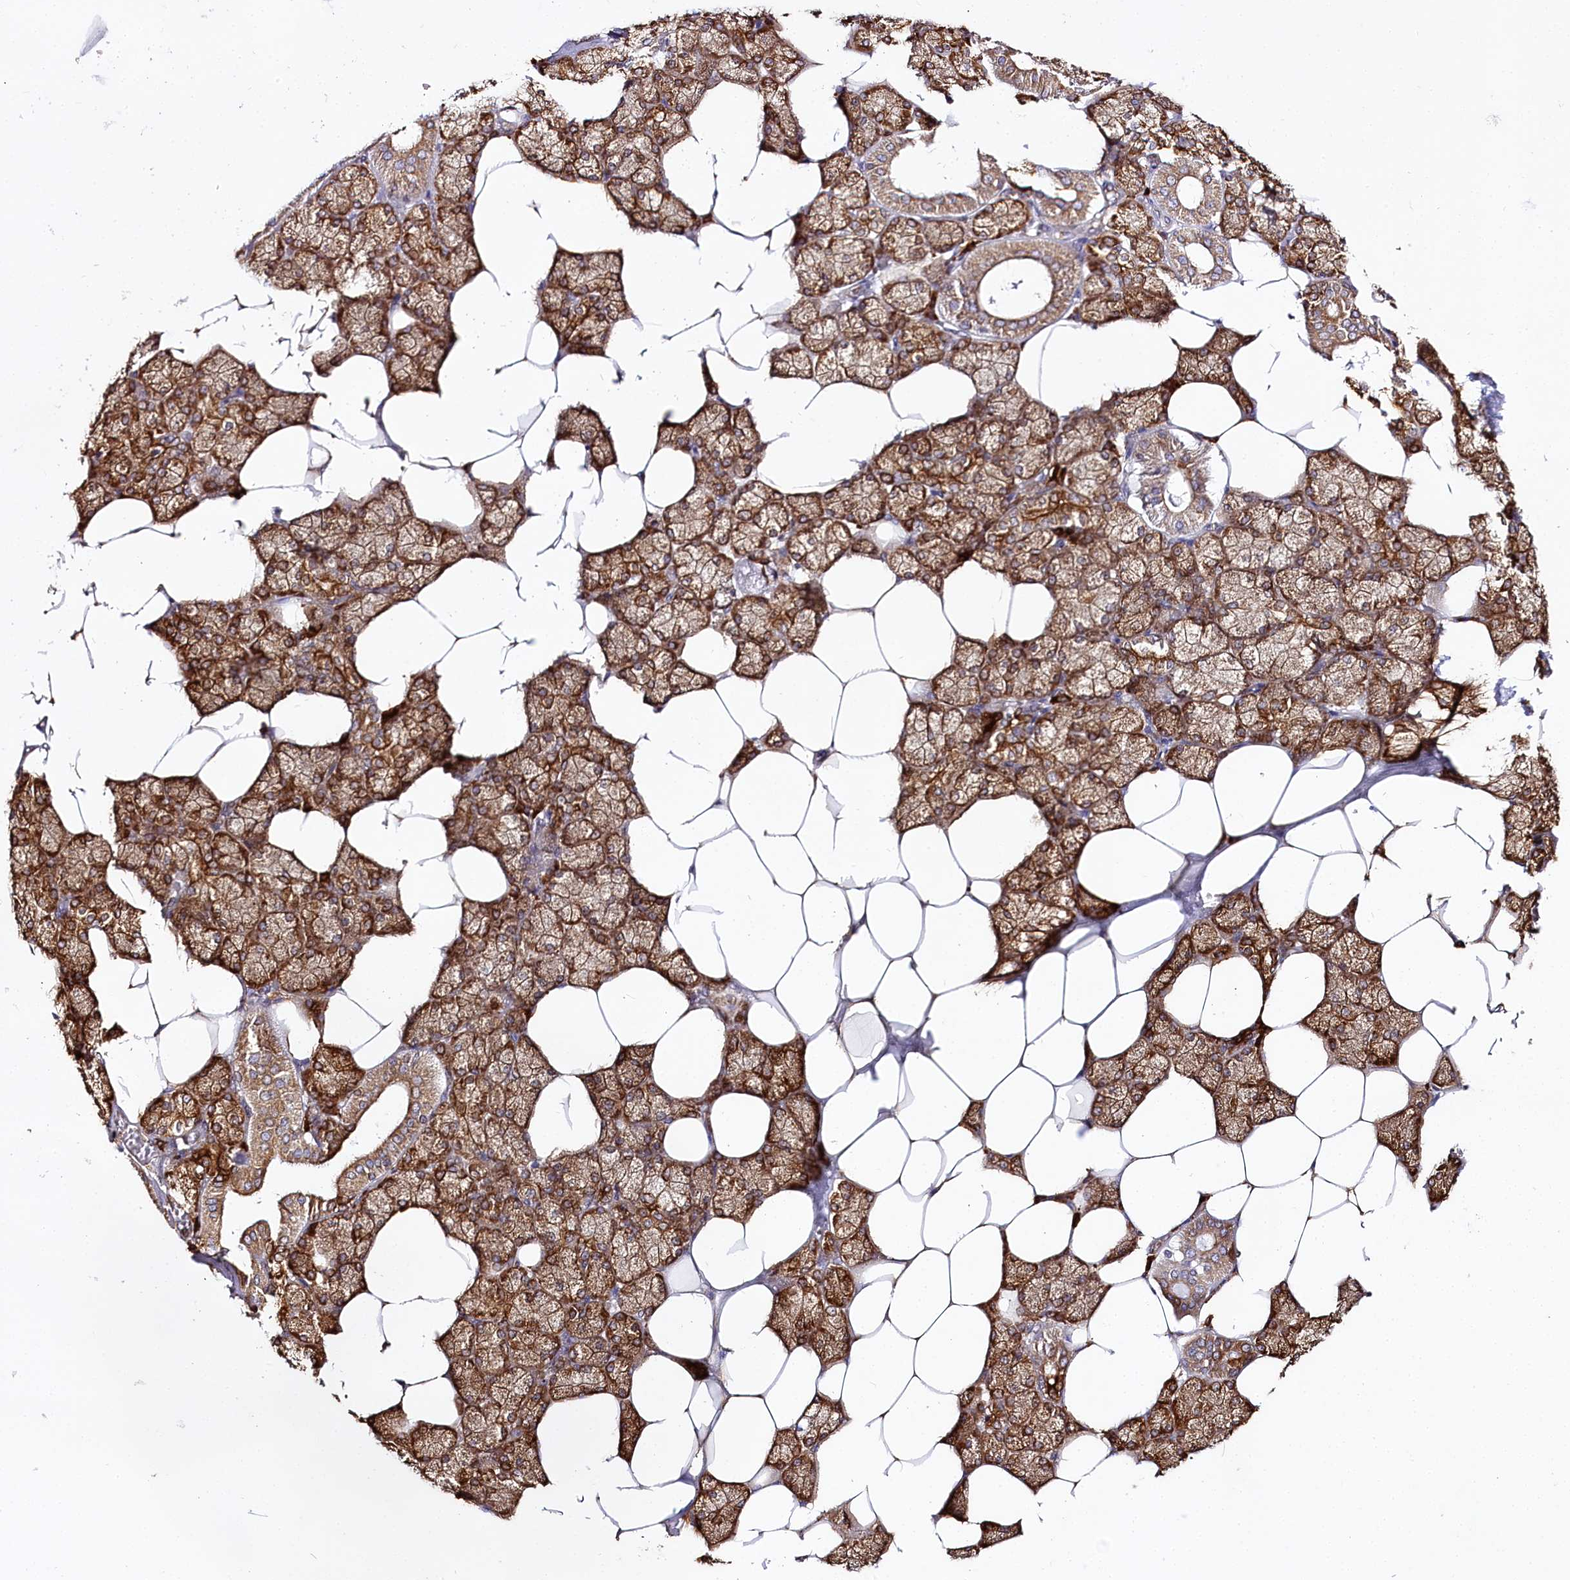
{"staining": {"intensity": "strong", "quantity": ">75%", "location": "cytoplasmic/membranous"}, "tissue": "salivary gland", "cell_type": "Glandular cells", "image_type": "normal", "snomed": [{"axis": "morphology", "description": "Normal tissue, NOS"}, {"axis": "topography", "description": "Salivary gland"}], "caption": "An IHC image of unremarkable tissue is shown. Protein staining in brown labels strong cytoplasmic/membranous positivity in salivary gland within glandular cells.", "gene": "CNPY2", "patient": {"sex": "male", "age": 62}}